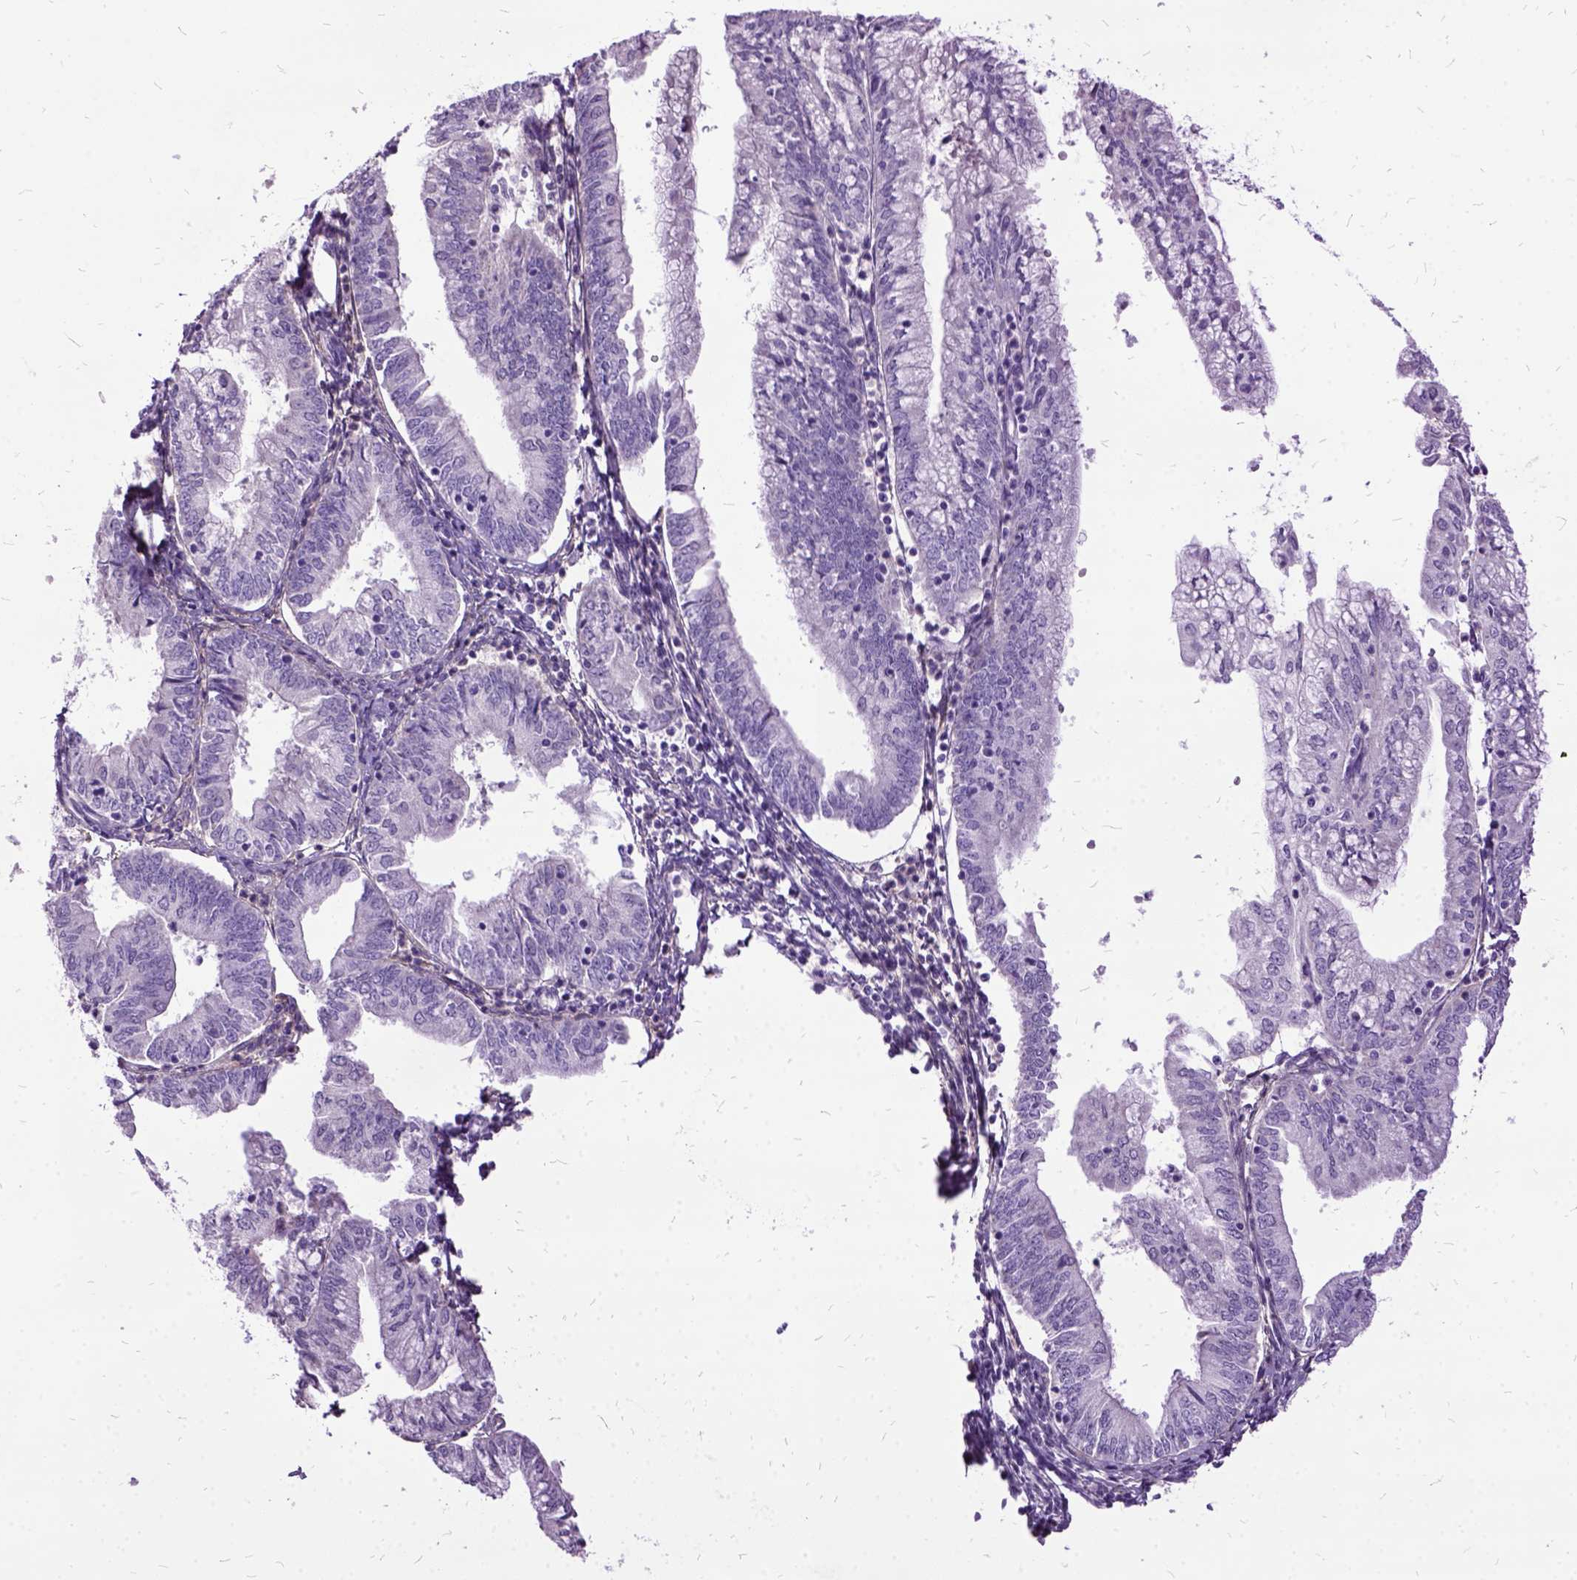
{"staining": {"intensity": "negative", "quantity": "none", "location": "none"}, "tissue": "endometrial cancer", "cell_type": "Tumor cells", "image_type": "cancer", "snomed": [{"axis": "morphology", "description": "Adenocarcinoma, NOS"}, {"axis": "topography", "description": "Endometrium"}], "caption": "IHC micrograph of endometrial cancer stained for a protein (brown), which shows no expression in tumor cells.", "gene": "MME", "patient": {"sex": "female", "age": 55}}